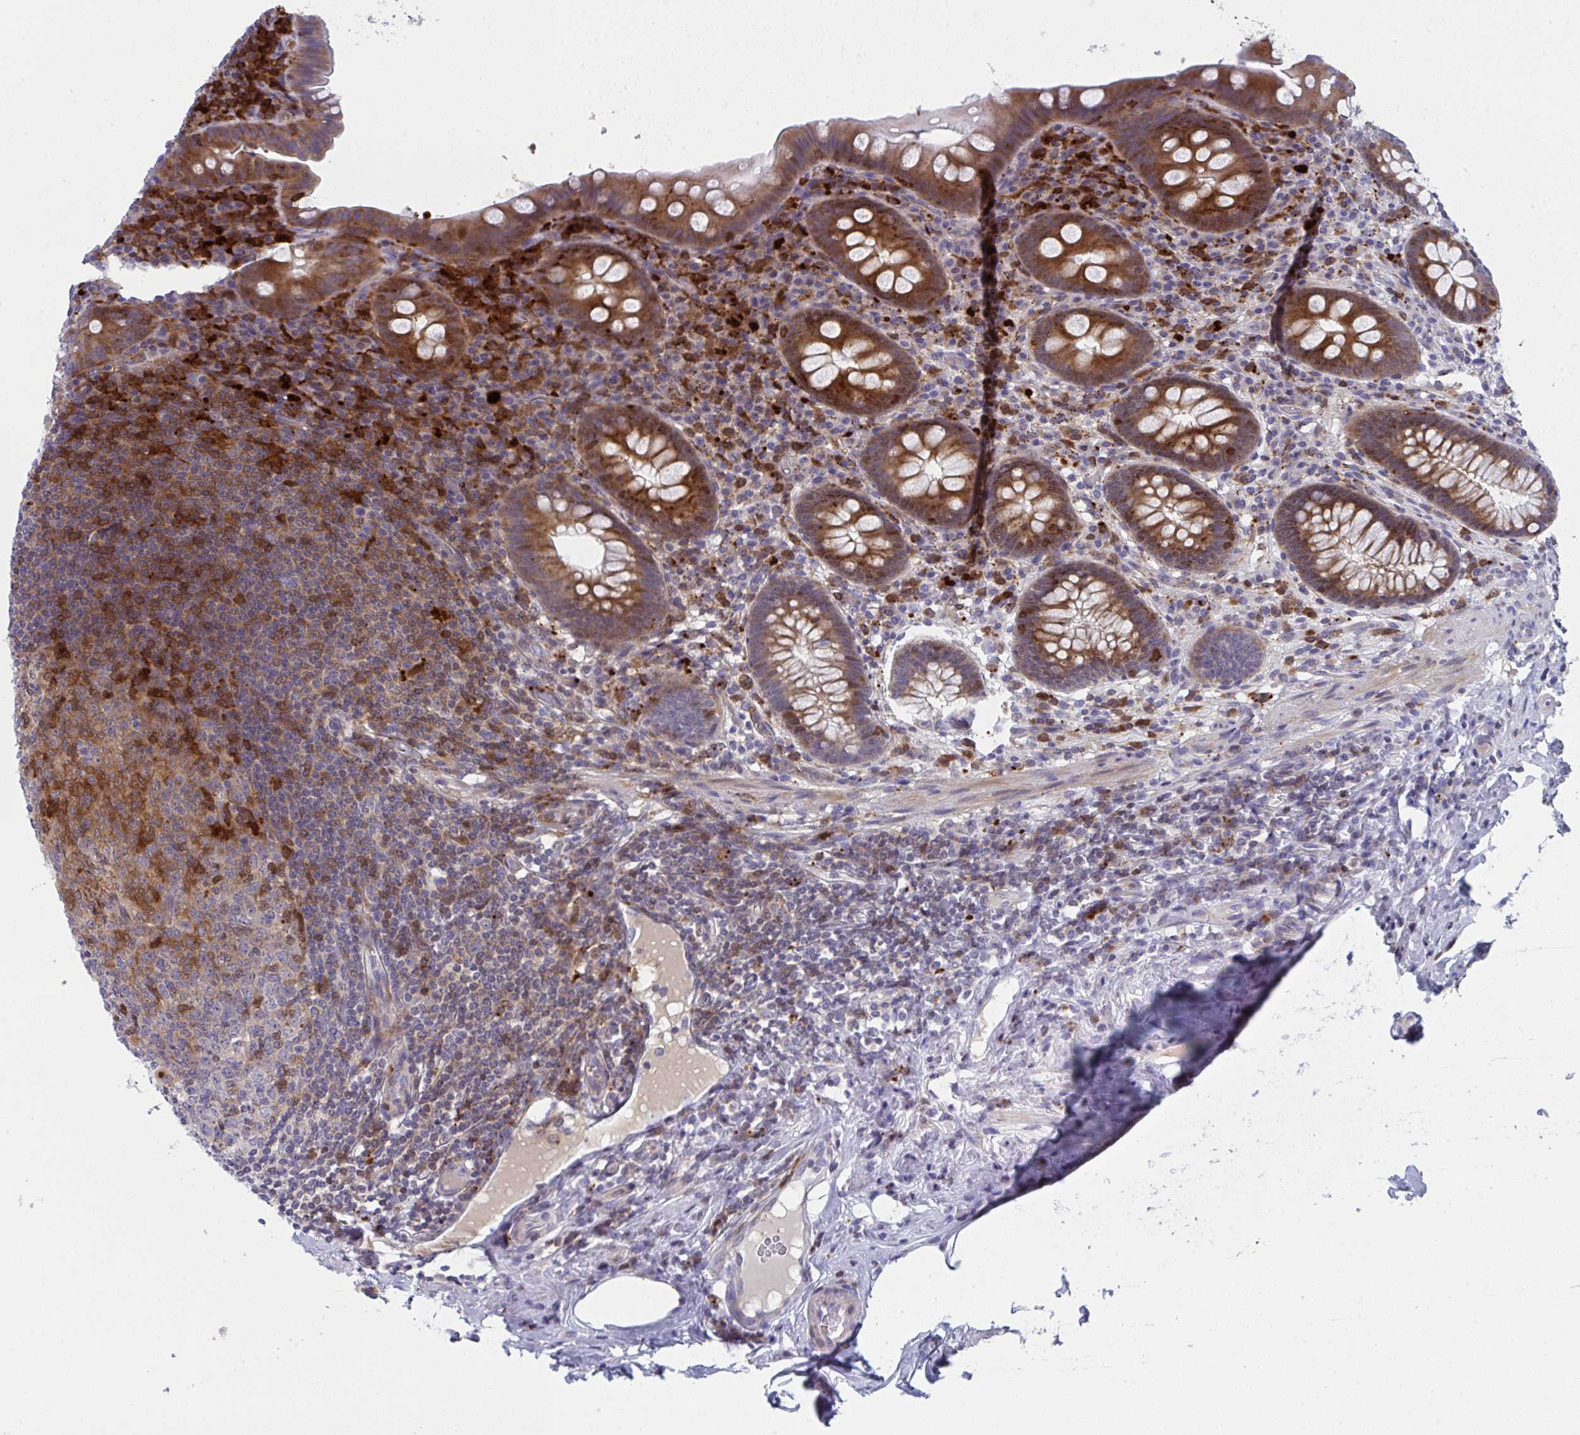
{"staining": {"intensity": "strong", "quantity": ">75%", "location": "cytoplasmic/membranous"}, "tissue": "appendix", "cell_type": "Glandular cells", "image_type": "normal", "snomed": [{"axis": "morphology", "description": "Normal tissue, NOS"}, {"axis": "topography", "description": "Appendix"}], "caption": "Human appendix stained for a protein (brown) exhibits strong cytoplasmic/membranous positive staining in about >75% of glandular cells.", "gene": "AOC2", "patient": {"sex": "male", "age": 71}}